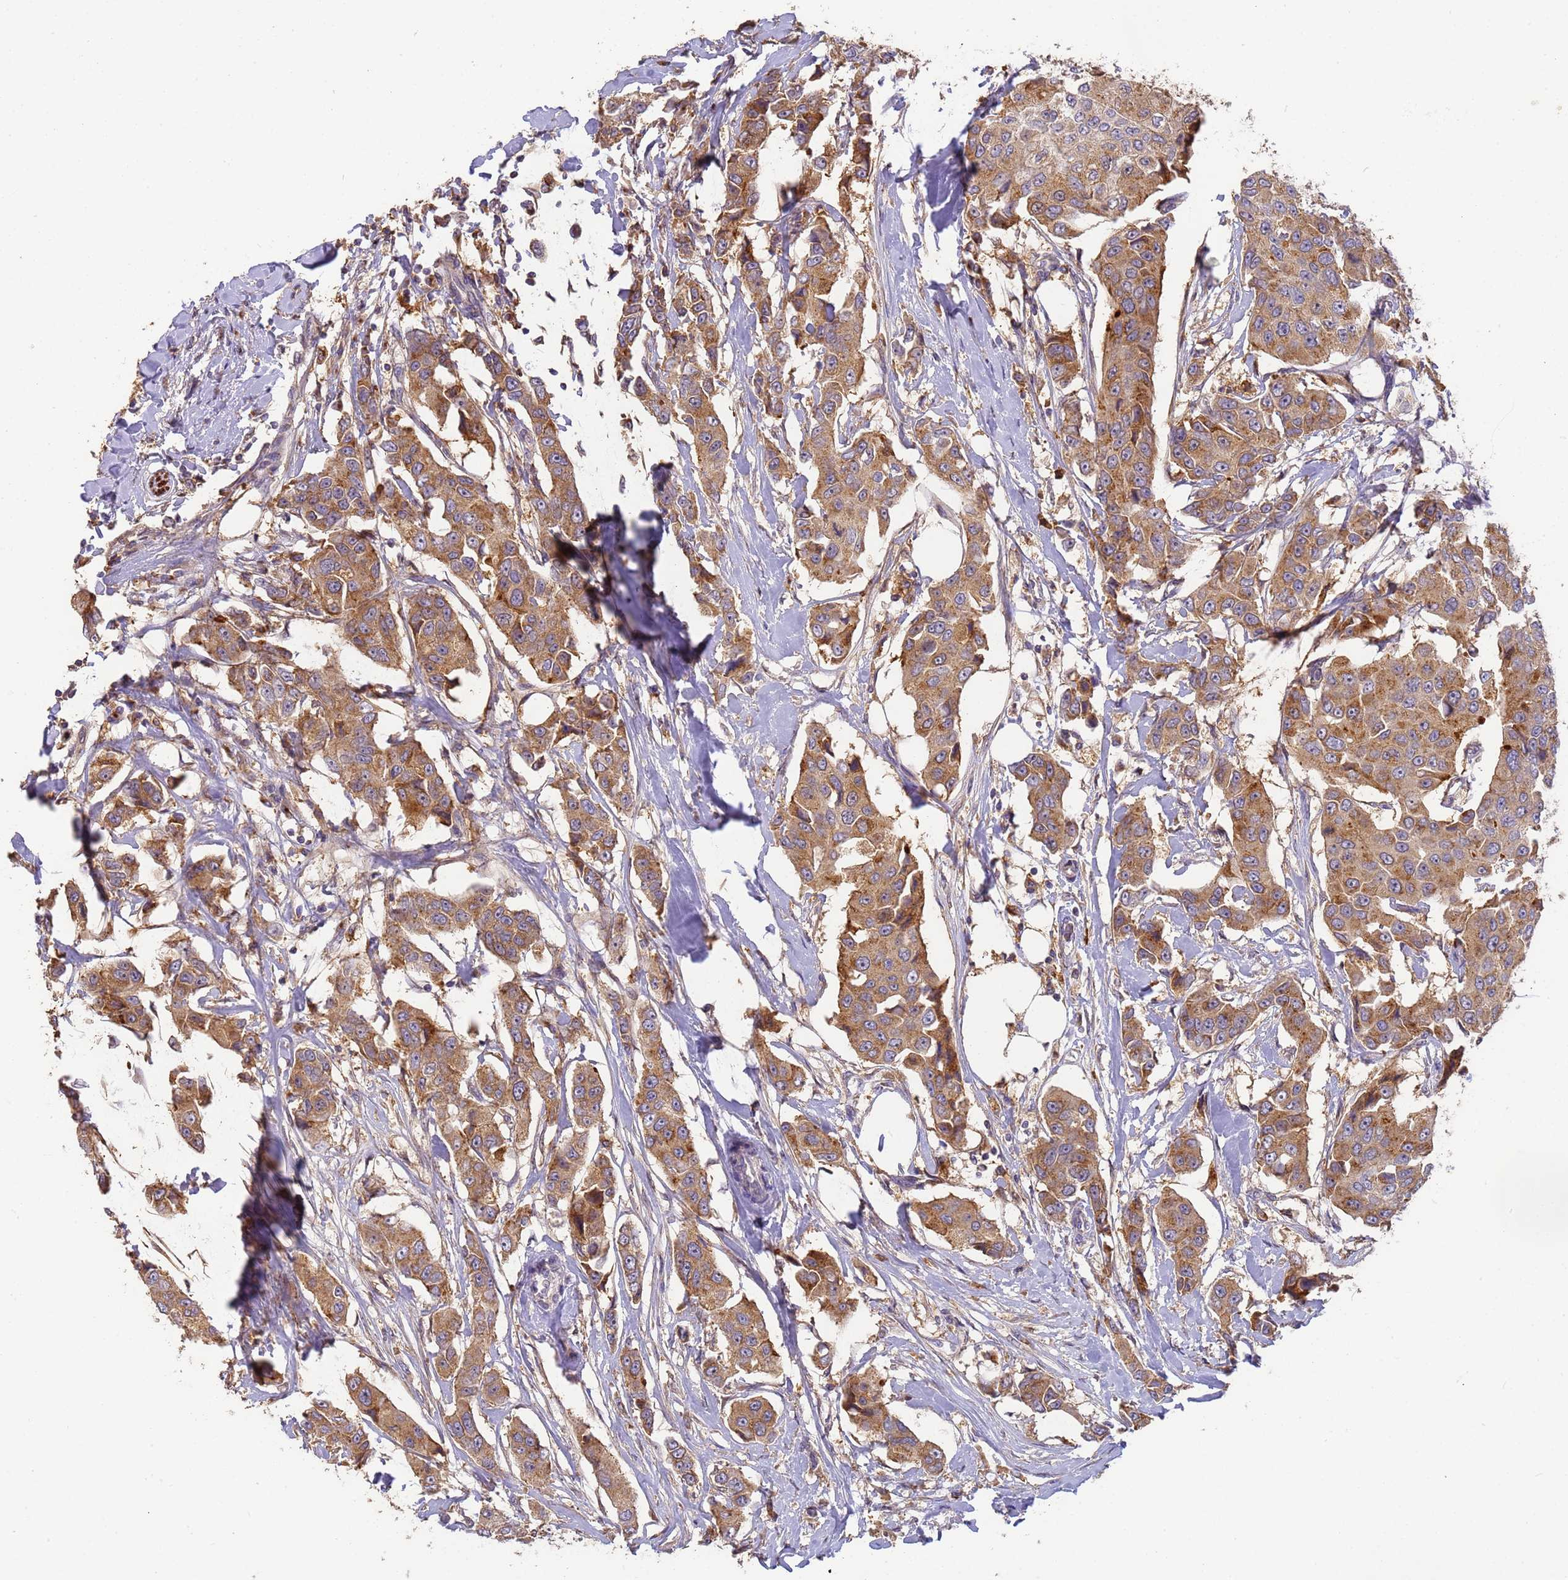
{"staining": {"intensity": "moderate", "quantity": ">75%", "location": "cytoplasmic/membranous"}, "tissue": "breast cancer", "cell_type": "Tumor cells", "image_type": "cancer", "snomed": [{"axis": "morphology", "description": "Duct carcinoma"}, {"axis": "topography", "description": "Breast"}], "caption": "Breast cancer stained with immunohistochemistry (IHC) shows moderate cytoplasmic/membranous staining in about >75% of tumor cells. The protein is shown in brown color, while the nuclei are stained blue.", "gene": "M6PR", "patient": {"sex": "female", "age": 80}}